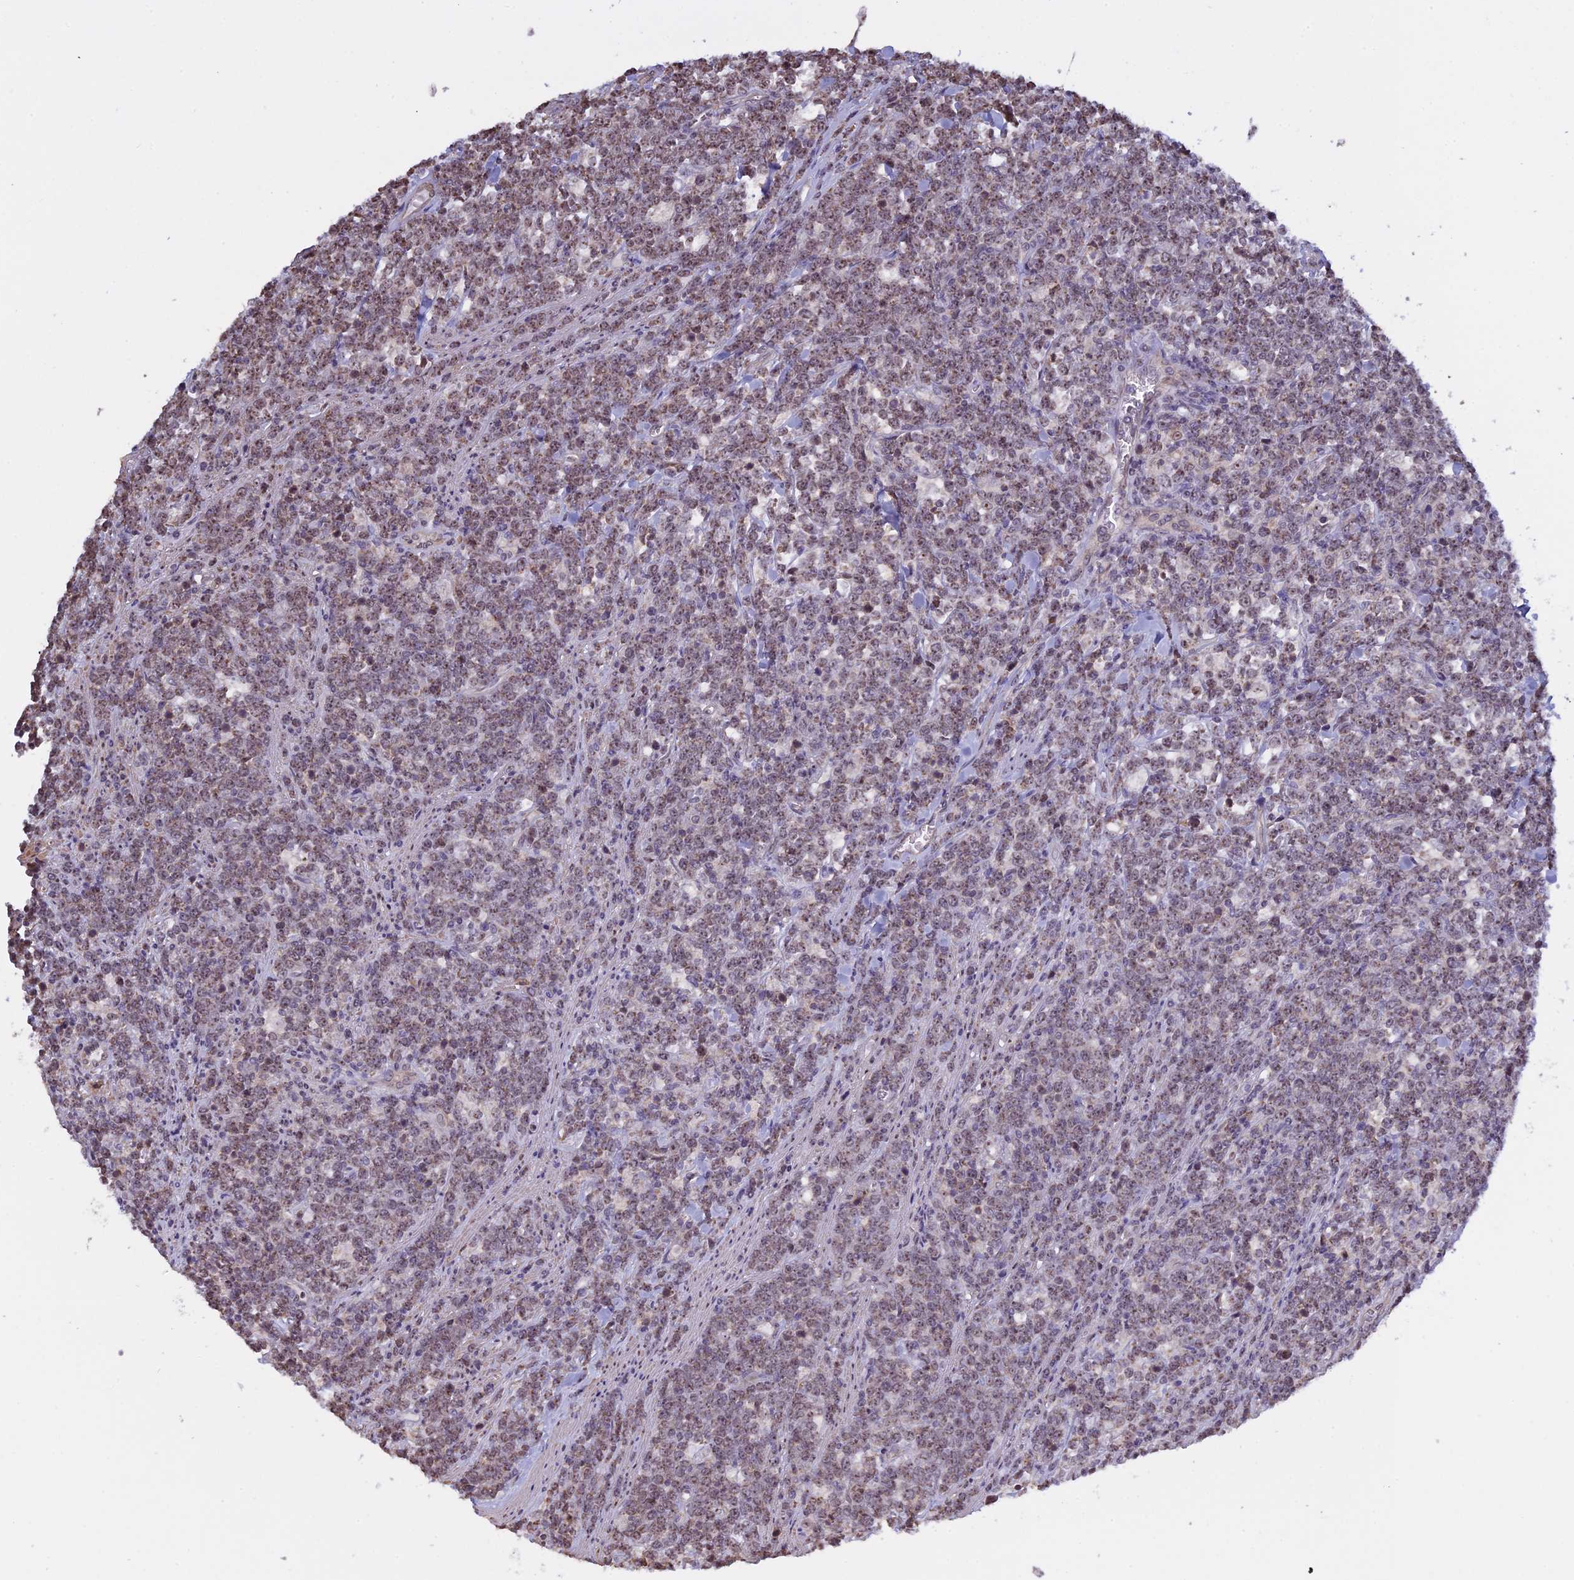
{"staining": {"intensity": "weak", "quantity": "25%-75%", "location": "nuclear"}, "tissue": "lymphoma", "cell_type": "Tumor cells", "image_type": "cancer", "snomed": [{"axis": "morphology", "description": "Malignant lymphoma, non-Hodgkin's type, High grade"}, {"axis": "topography", "description": "Small intestine"}], "caption": "Protein staining of lymphoma tissue displays weak nuclear staining in approximately 25%-75% of tumor cells.", "gene": "MGA", "patient": {"sex": "male", "age": 8}}